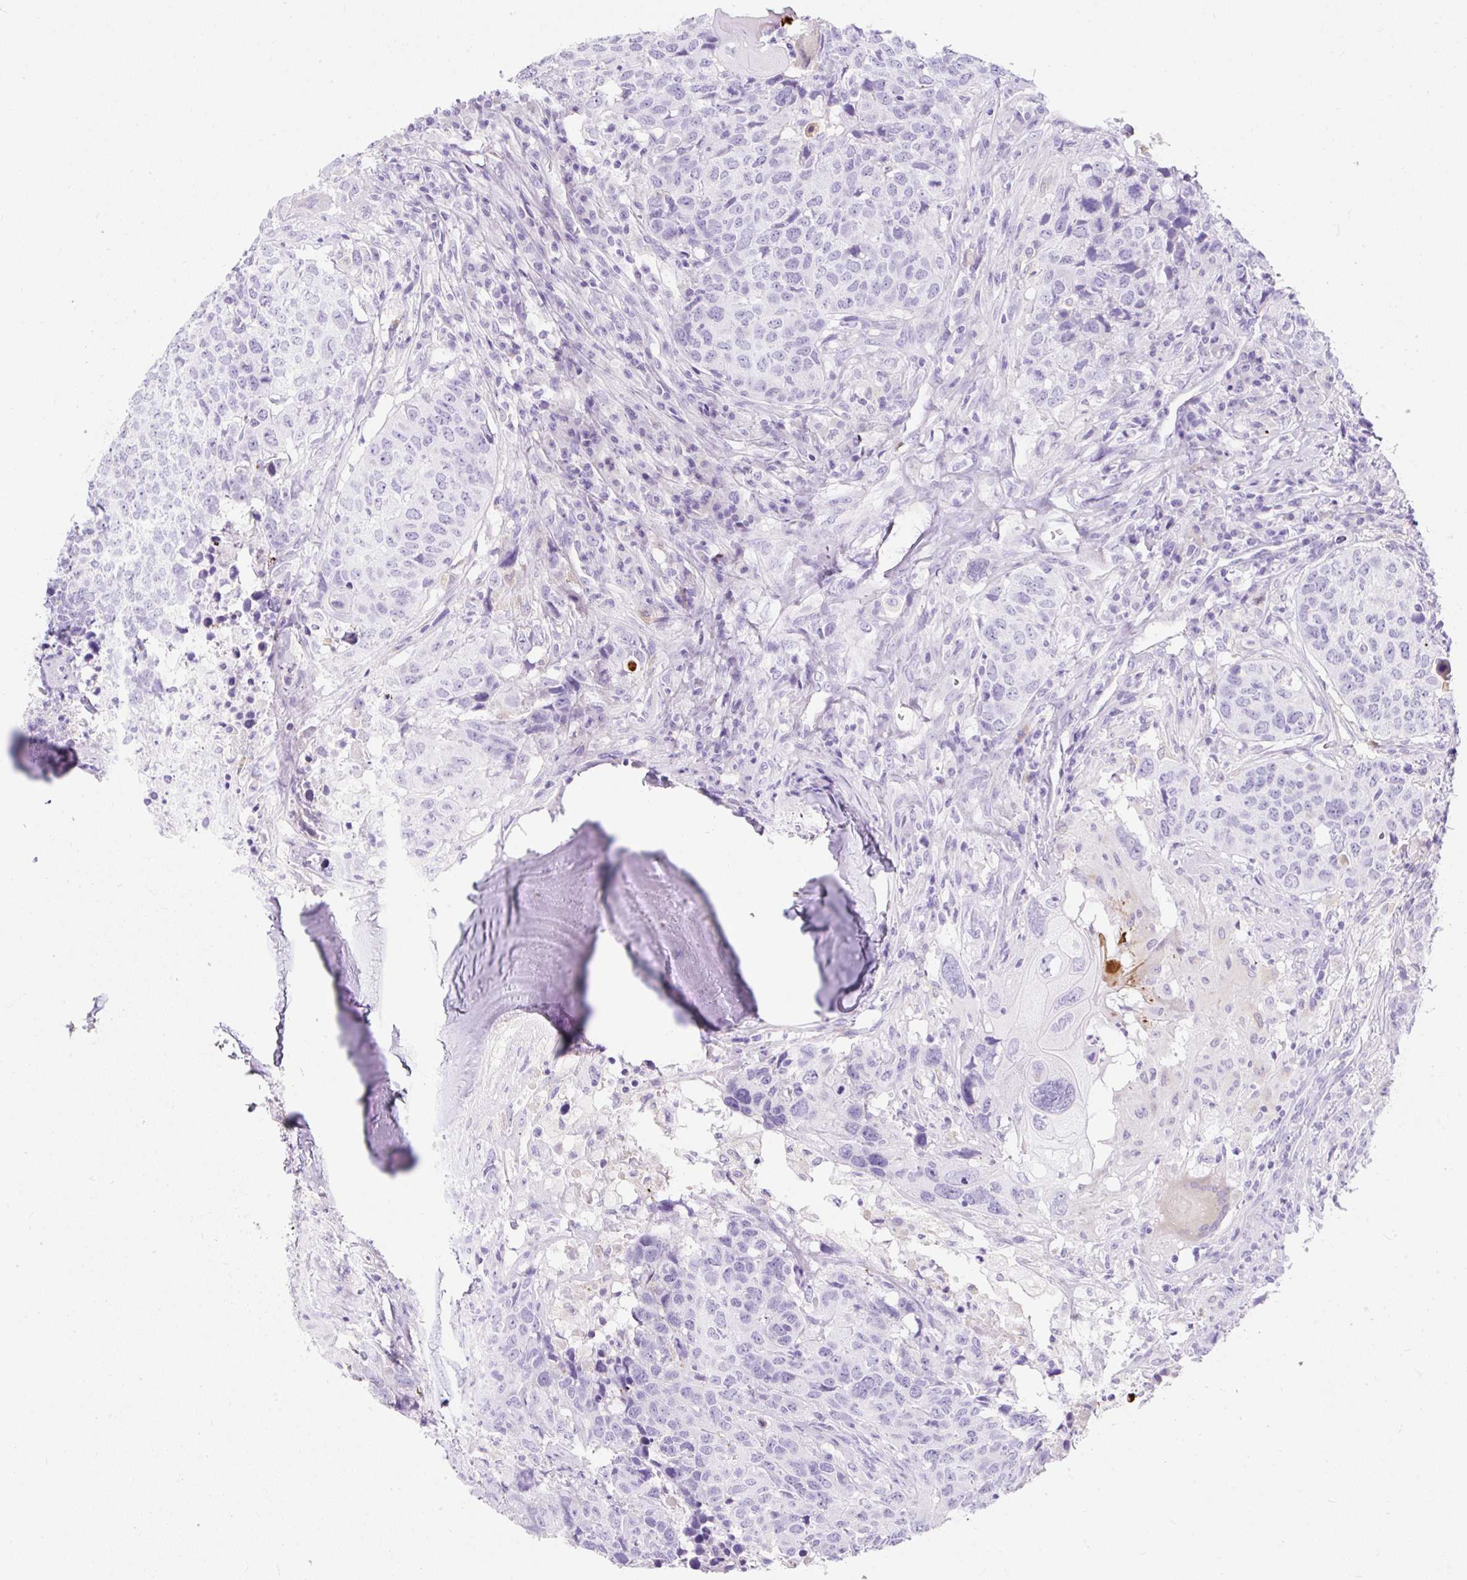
{"staining": {"intensity": "negative", "quantity": "none", "location": "none"}, "tissue": "head and neck cancer", "cell_type": "Tumor cells", "image_type": "cancer", "snomed": [{"axis": "morphology", "description": "Normal tissue, NOS"}, {"axis": "morphology", "description": "Squamous cell carcinoma, NOS"}, {"axis": "topography", "description": "Skeletal muscle"}, {"axis": "topography", "description": "Vascular tissue"}, {"axis": "topography", "description": "Peripheral nerve tissue"}, {"axis": "topography", "description": "Head-Neck"}], "caption": "Immunohistochemistry of human squamous cell carcinoma (head and neck) reveals no expression in tumor cells.", "gene": "APOC4-APOC2", "patient": {"sex": "male", "age": 66}}